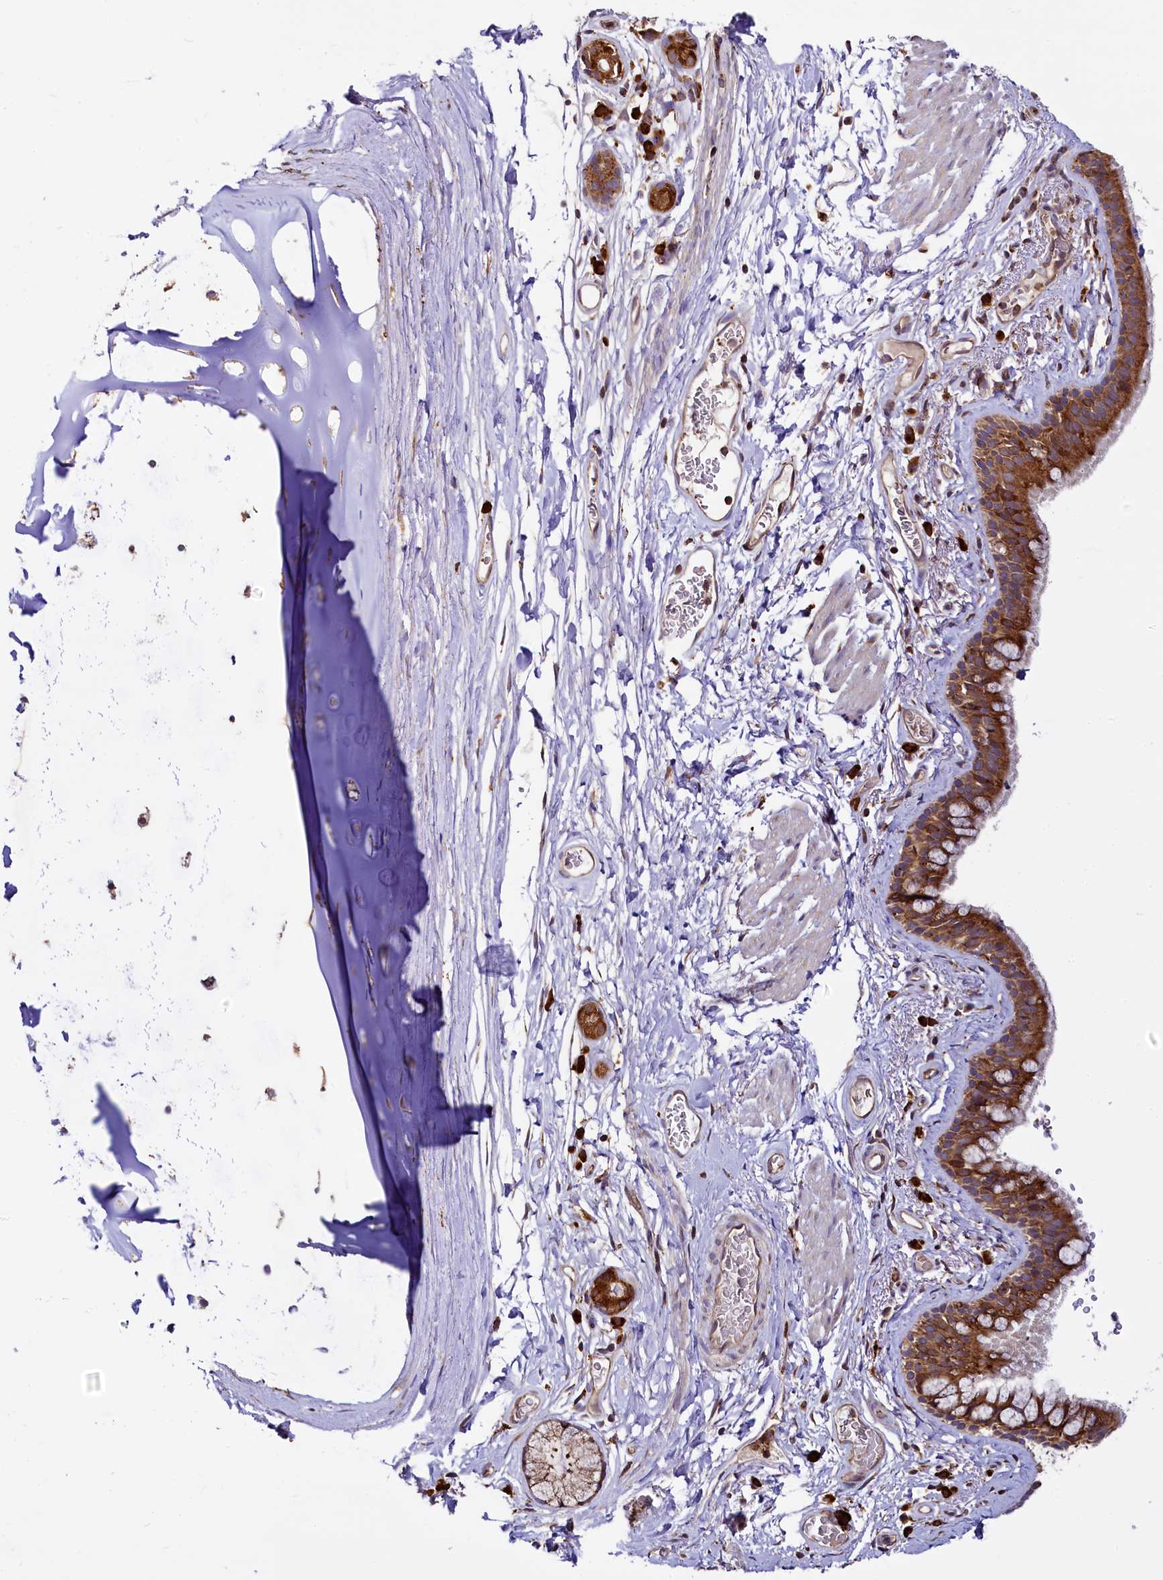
{"staining": {"intensity": "strong", "quantity": ">75%", "location": "cytoplasmic/membranous"}, "tissue": "bronchus", "cell_type": "Respiratory epithelial cells", "image_type": "normal", "snomed": [{"axis": "morphology", "description": "Normal tissue, NOS"}, {"axis": "topography", "description": "Cartilage tissue"}], "caption": "DAB (3,3'-diaminobenzidine) immunohistochemical staining of benign bronchus displays strong cytoplasmic/membranous protein positivity in approximately >75% of respiratory epithelial cells.", "gene": "UFM1", "patient": {"sex": "male", "age": 63}}